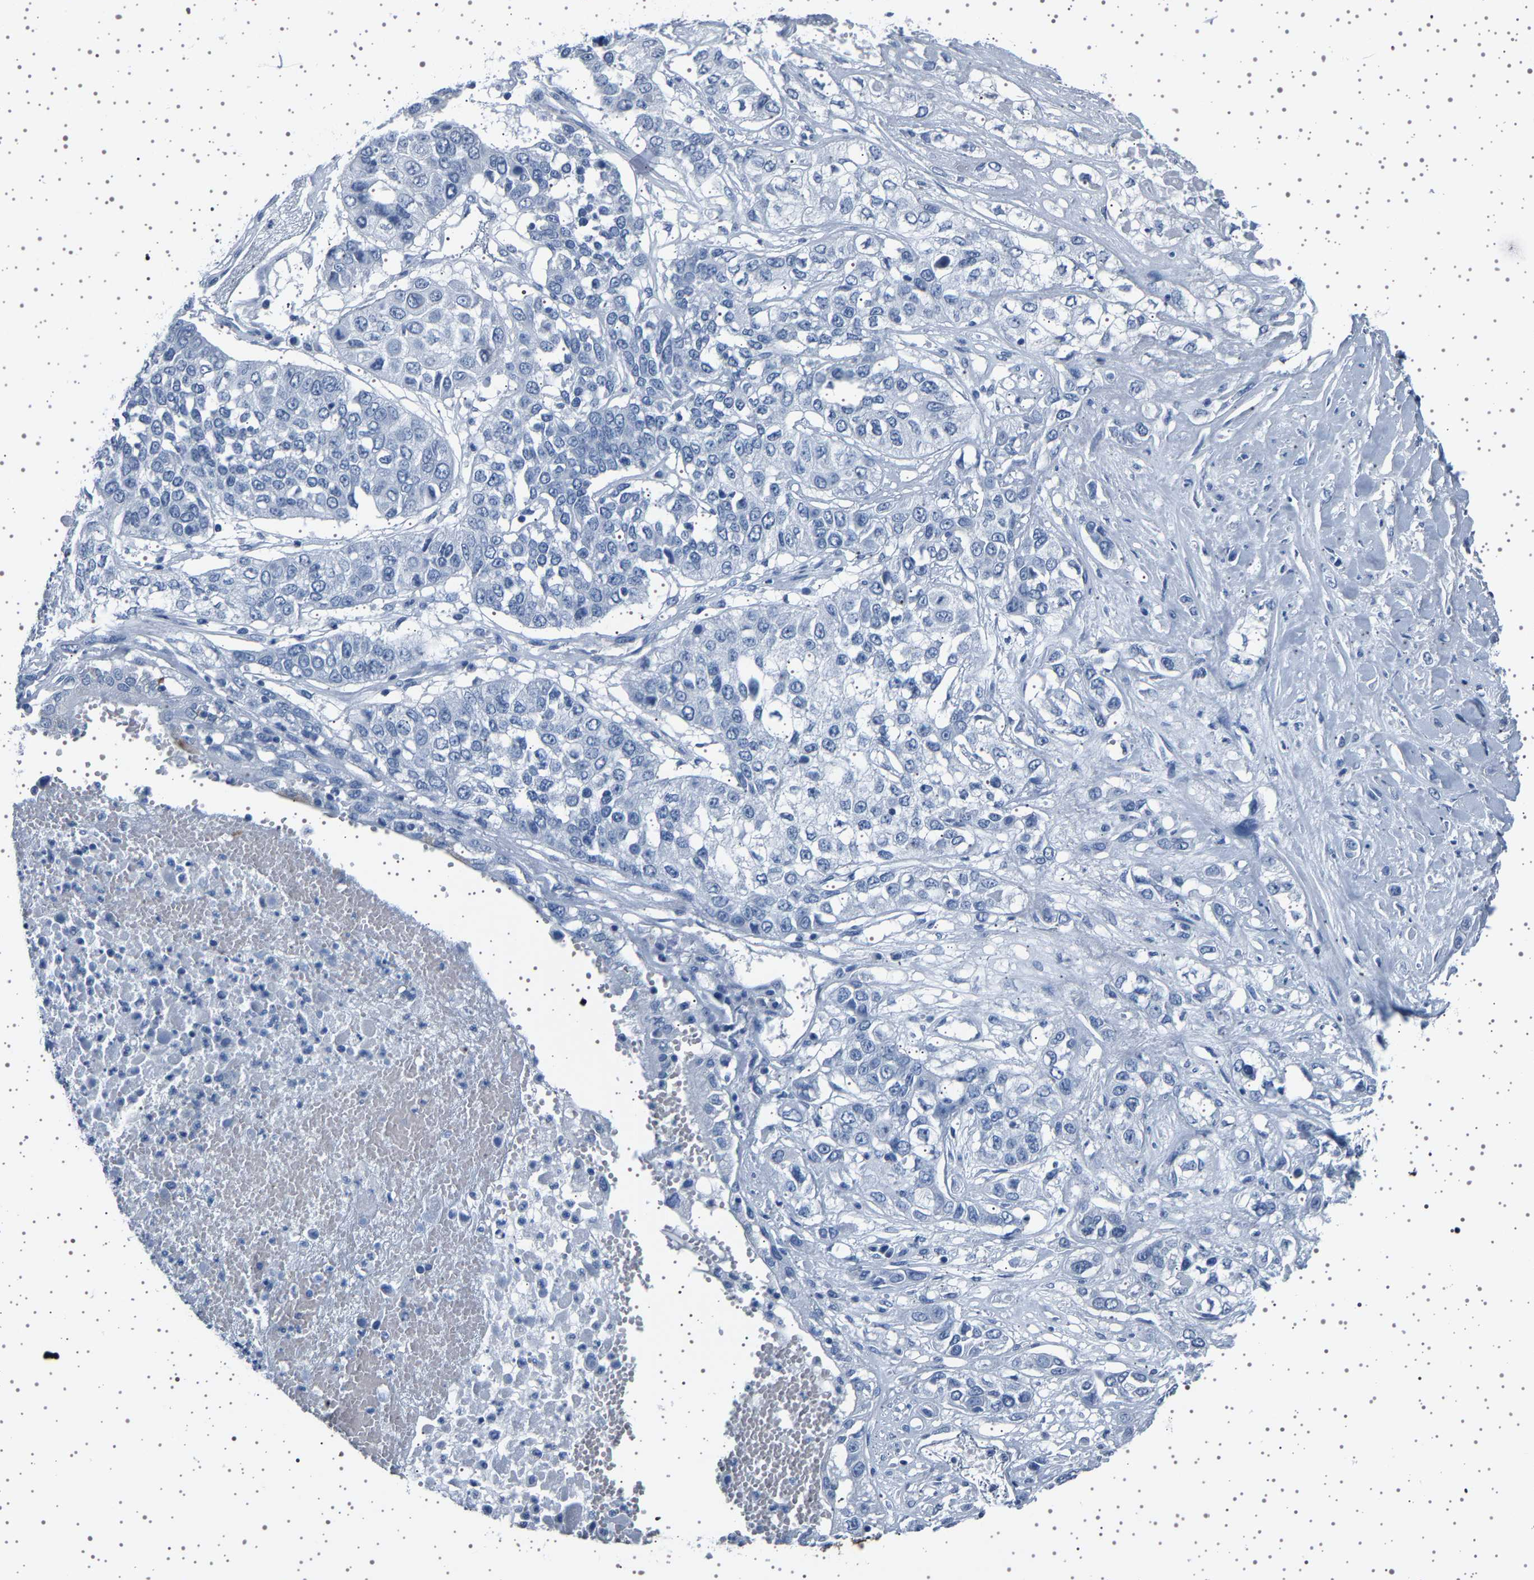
{"staining": {"intensity": "negative", "quantity": "none", "location": "none"}, "tissue": "lung cancer", "cell_type": "Tumor cells", "image_type": "cancer", "snomed": [{"axis": "morphology", "description": "Squamous cell carcinoma, NOS"}, {"axis": "topography", "description": "Lung"}], "caption": "Lung cancer (squamous cell carcinoma) stained for a protein using immunohistochemistry (IHC) demonstrates no positivity tumor cells.", "gene": "TFF3", "patient": {"sex": "male", "age": 71}}